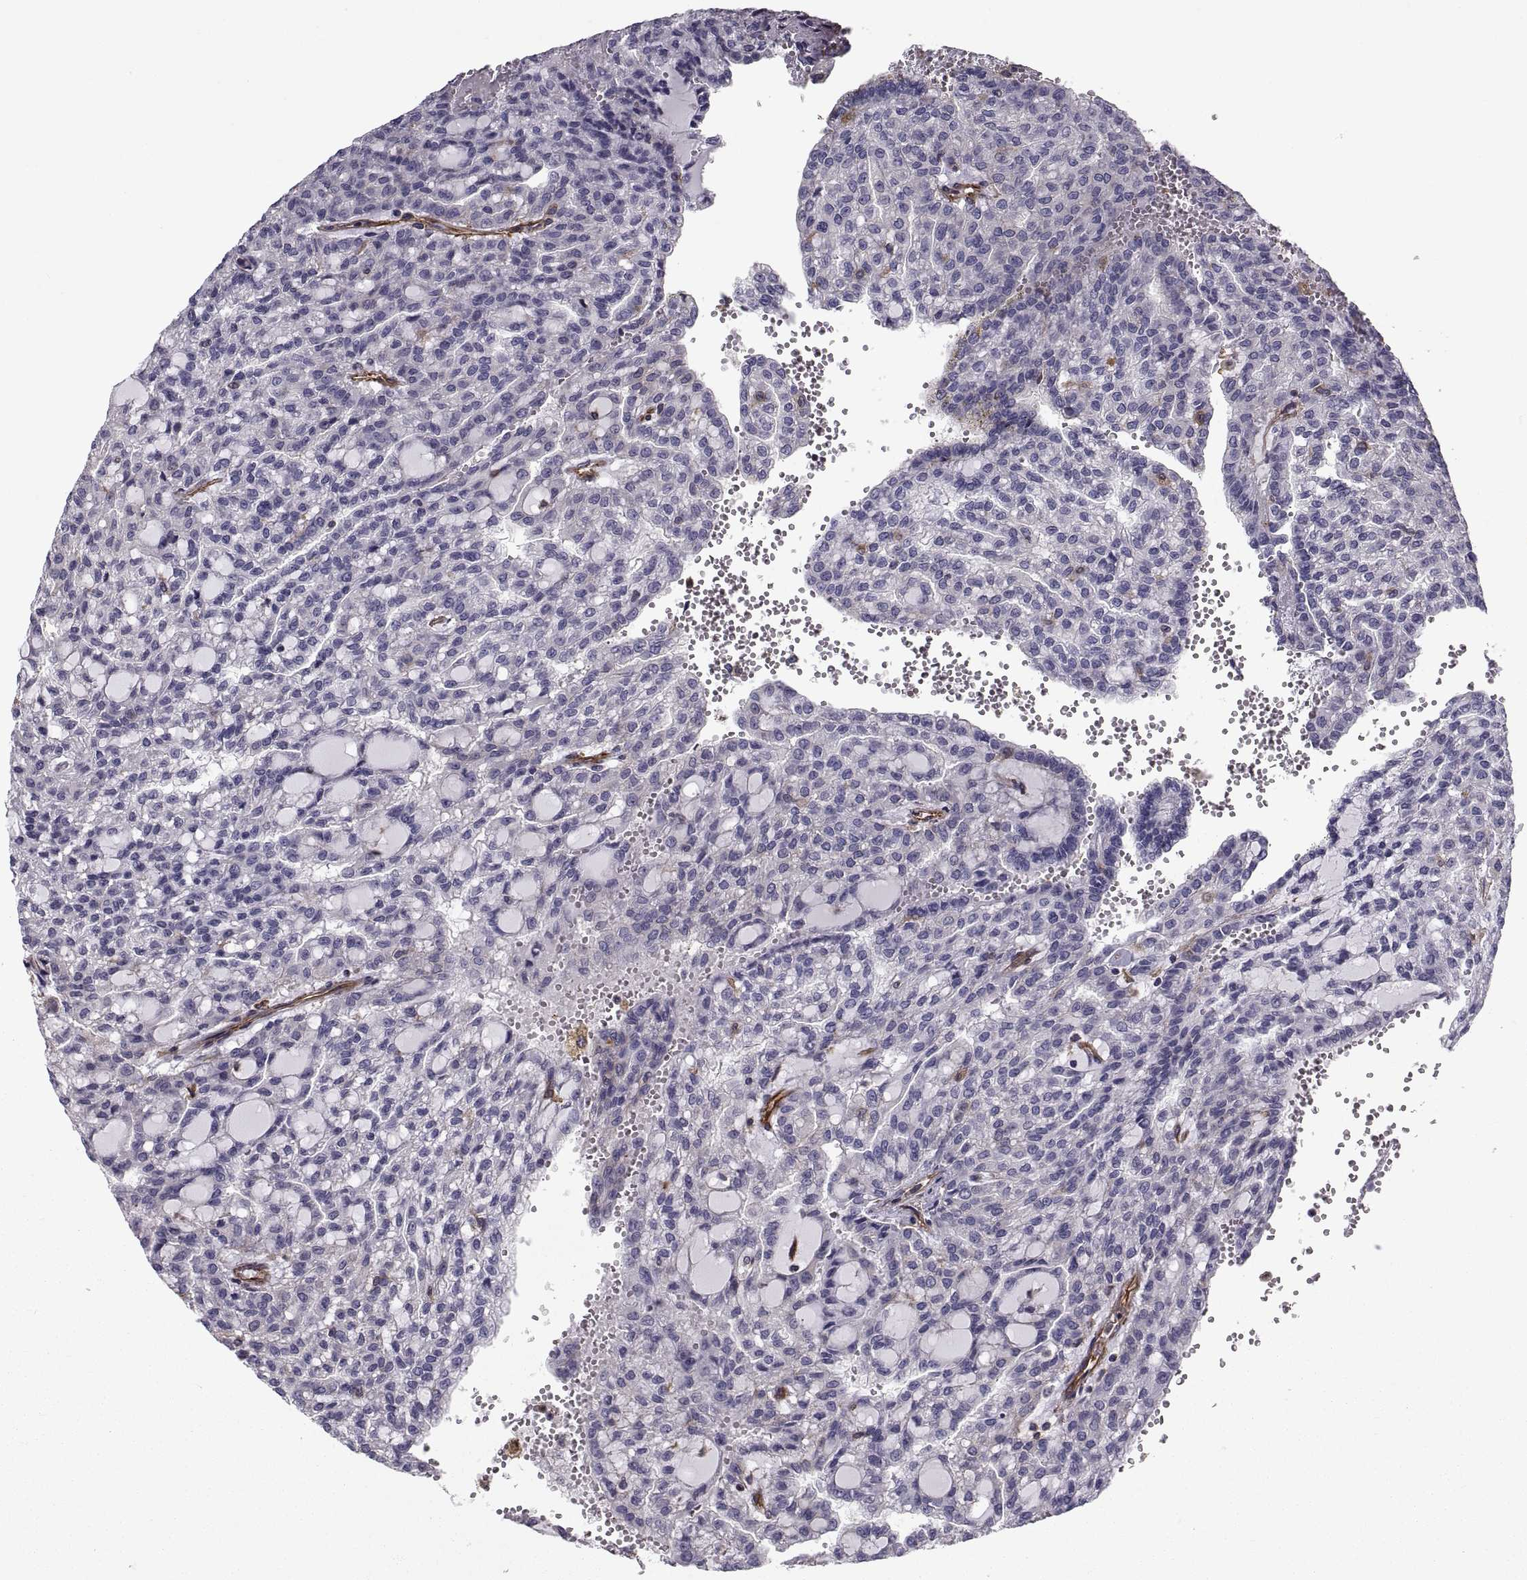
{"staining": {"intensity": "negative", "quantity": "none", "location": "none"}, "tissue": "renal cancer", "cell_type": "Tumor cells", "image_type": "cancer", "snomed": [{"axis": "morphology", "description": "Adenocarcinoma, NOS"}, {"axis": "topography", "description": "Kidney"}], "caption": "Immunohistochemistry (IHC) micrograph of human renal cancer stained for a protein (brown), which demonstrates no positivity in tumor cells. (DAB (3,3'-diaminobenzidine) immunohistochemistry with hematoxylin counter stain).", "gene": "MYH9", "patient": {"sex": "male", "age": 63}}